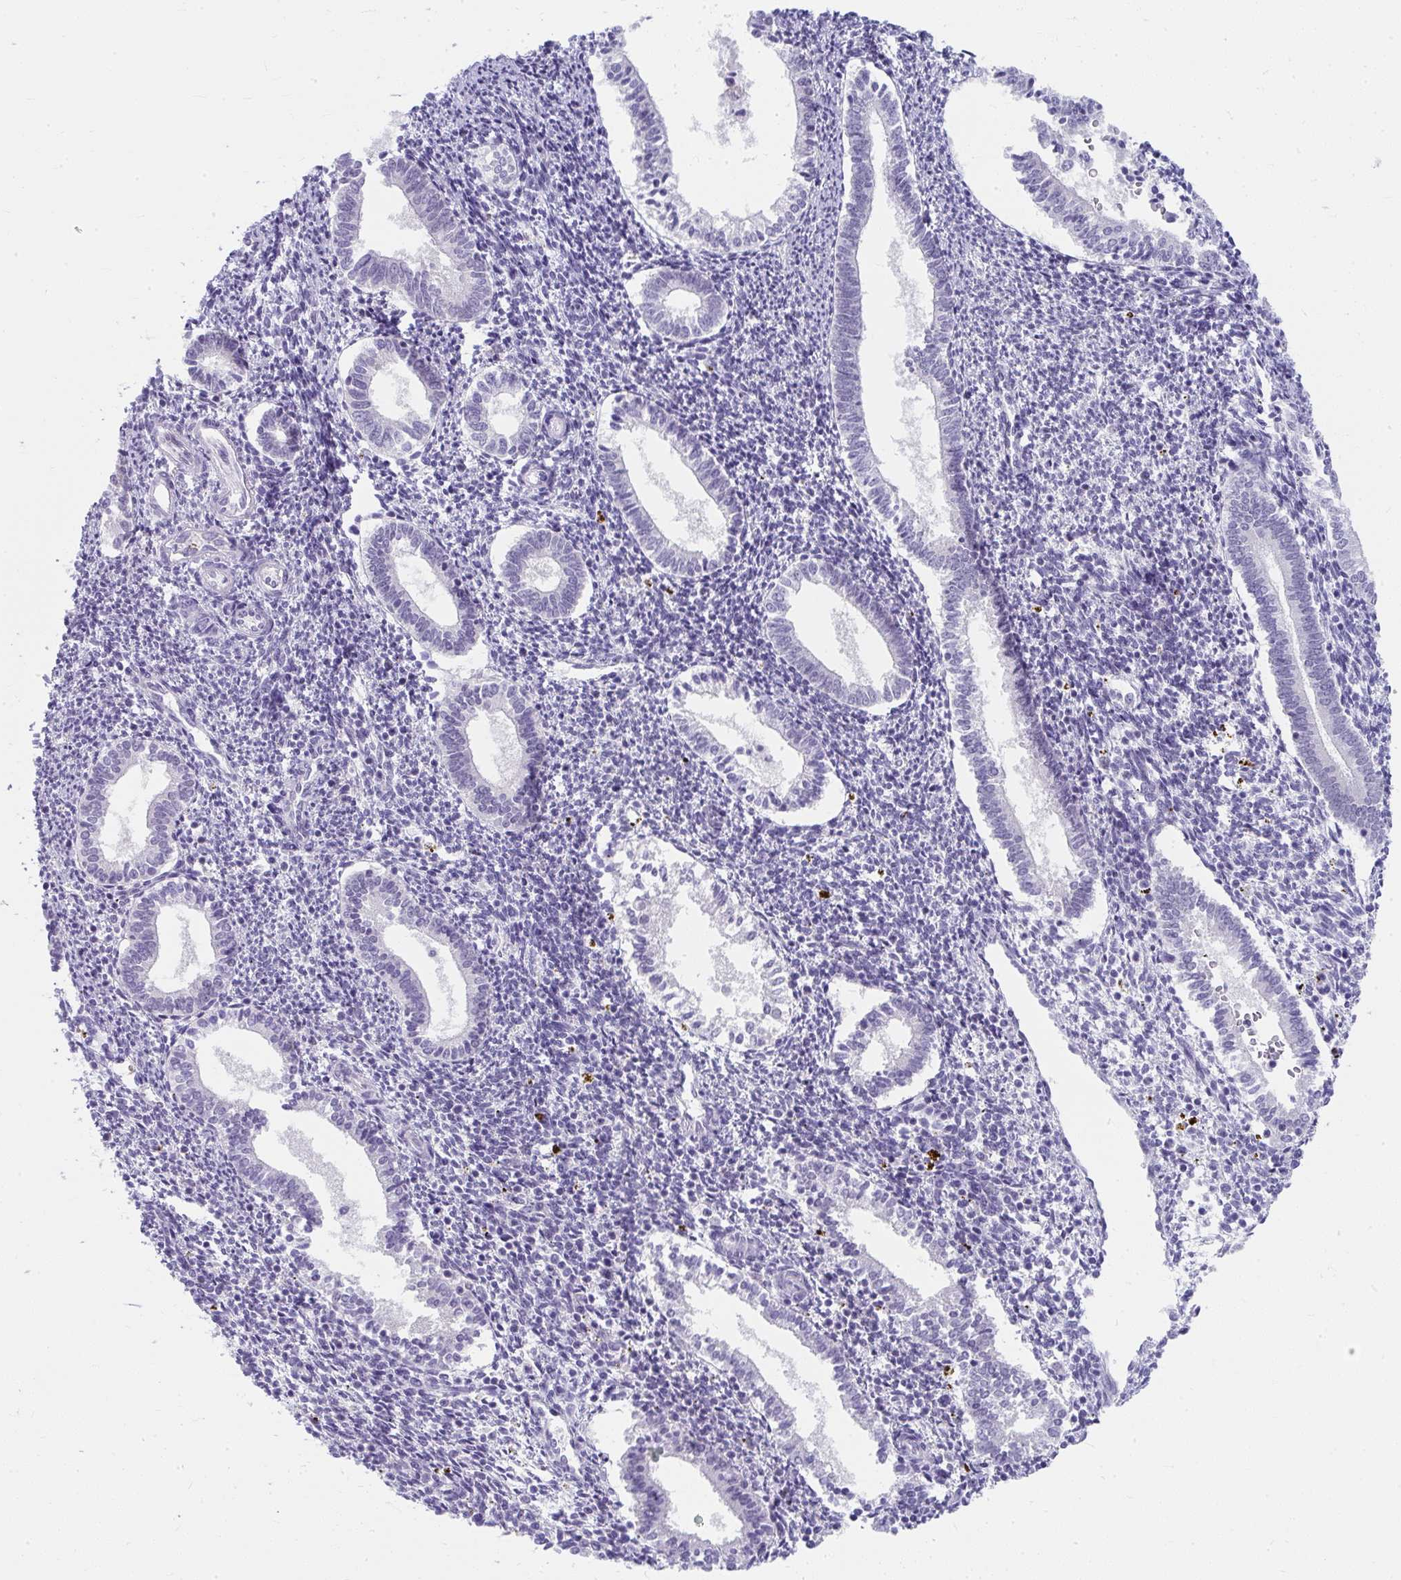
{"staining": {"intensity": "negative", "quantity": "none", "location": "none"}, "tissue": "endometrium", "cell_type": "Cells in endometrial stroma", "image_type": "normal", "snomed": [{"axis": "morphology", "description": "Normal tissue, NOS"}, {"axis": "topography", "description": "Endometrium"}], "caption": "IHC photomicrograph of benign endometrium: human endometrium stained with DAB (3,3'-diaminobenzidine) demonstrates no significant protein staining in cells in endometrial stroma. The staining was performed using DAB to visualize the protein expression in brown, while the nuclei were stained in blue with hematoxylin (Magnification: 20x).", "gene": "UGT3A2", "patient": {"sex": "female", "age": 41}}